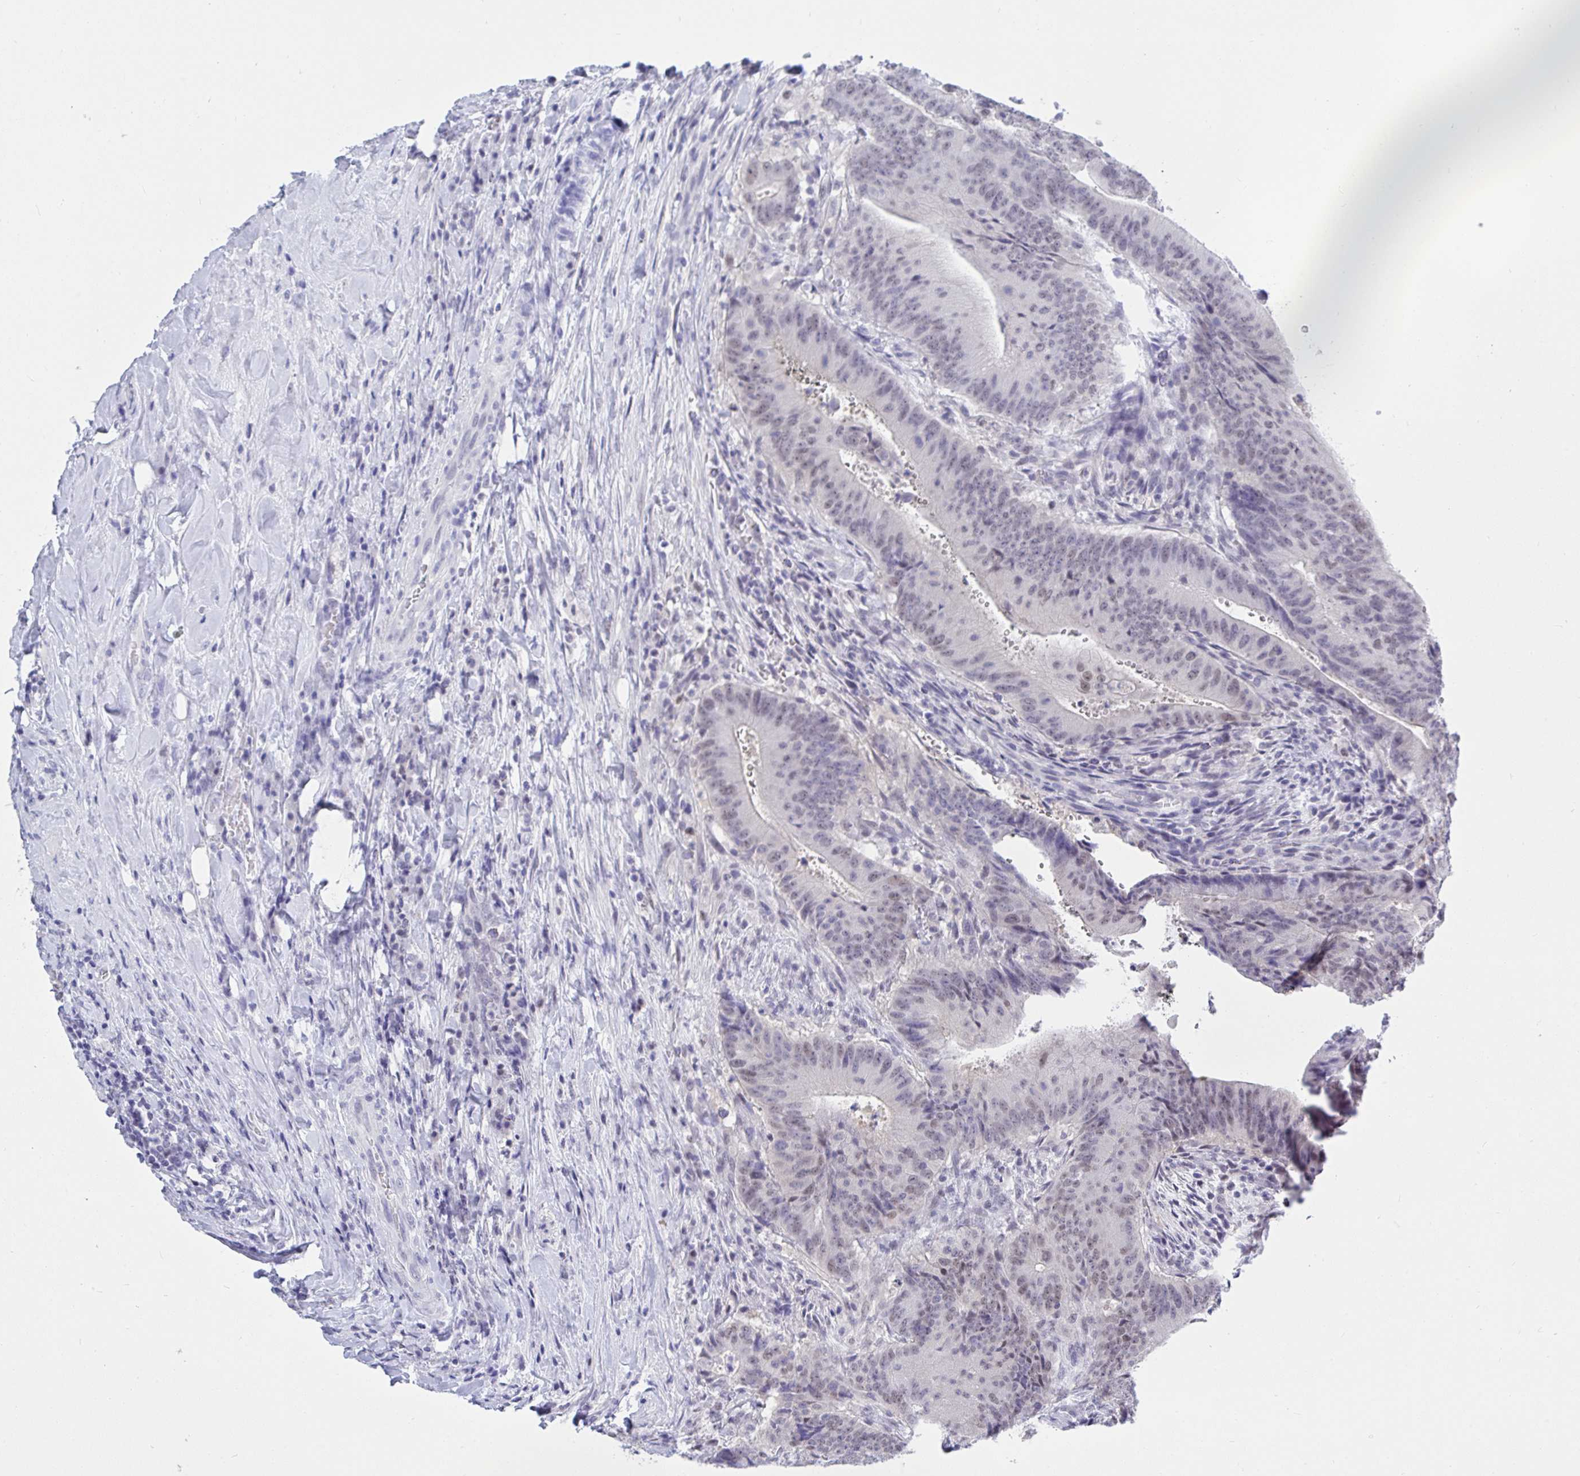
{"staining": {"intensity": "weak", "quantity": "25%-75%", "location": "nuclear"}, "tissue": "colorectal cancer", "cell_type": "Tumor cells", "image_type": "cancer", "snomed": [{"axis": "morphology", "description": "Adenocarcinoma, NOS"}, {"axis": "topography", "description": "Colon"}], "caption": "This is a histology image of immunohistochemistry staining of colorectal cancer (adenocarcinoma), which shows weak staining in the nuclear of tumor cells.", "gene": "THOP1", "patient": {"sex": "female", "age": 43}}